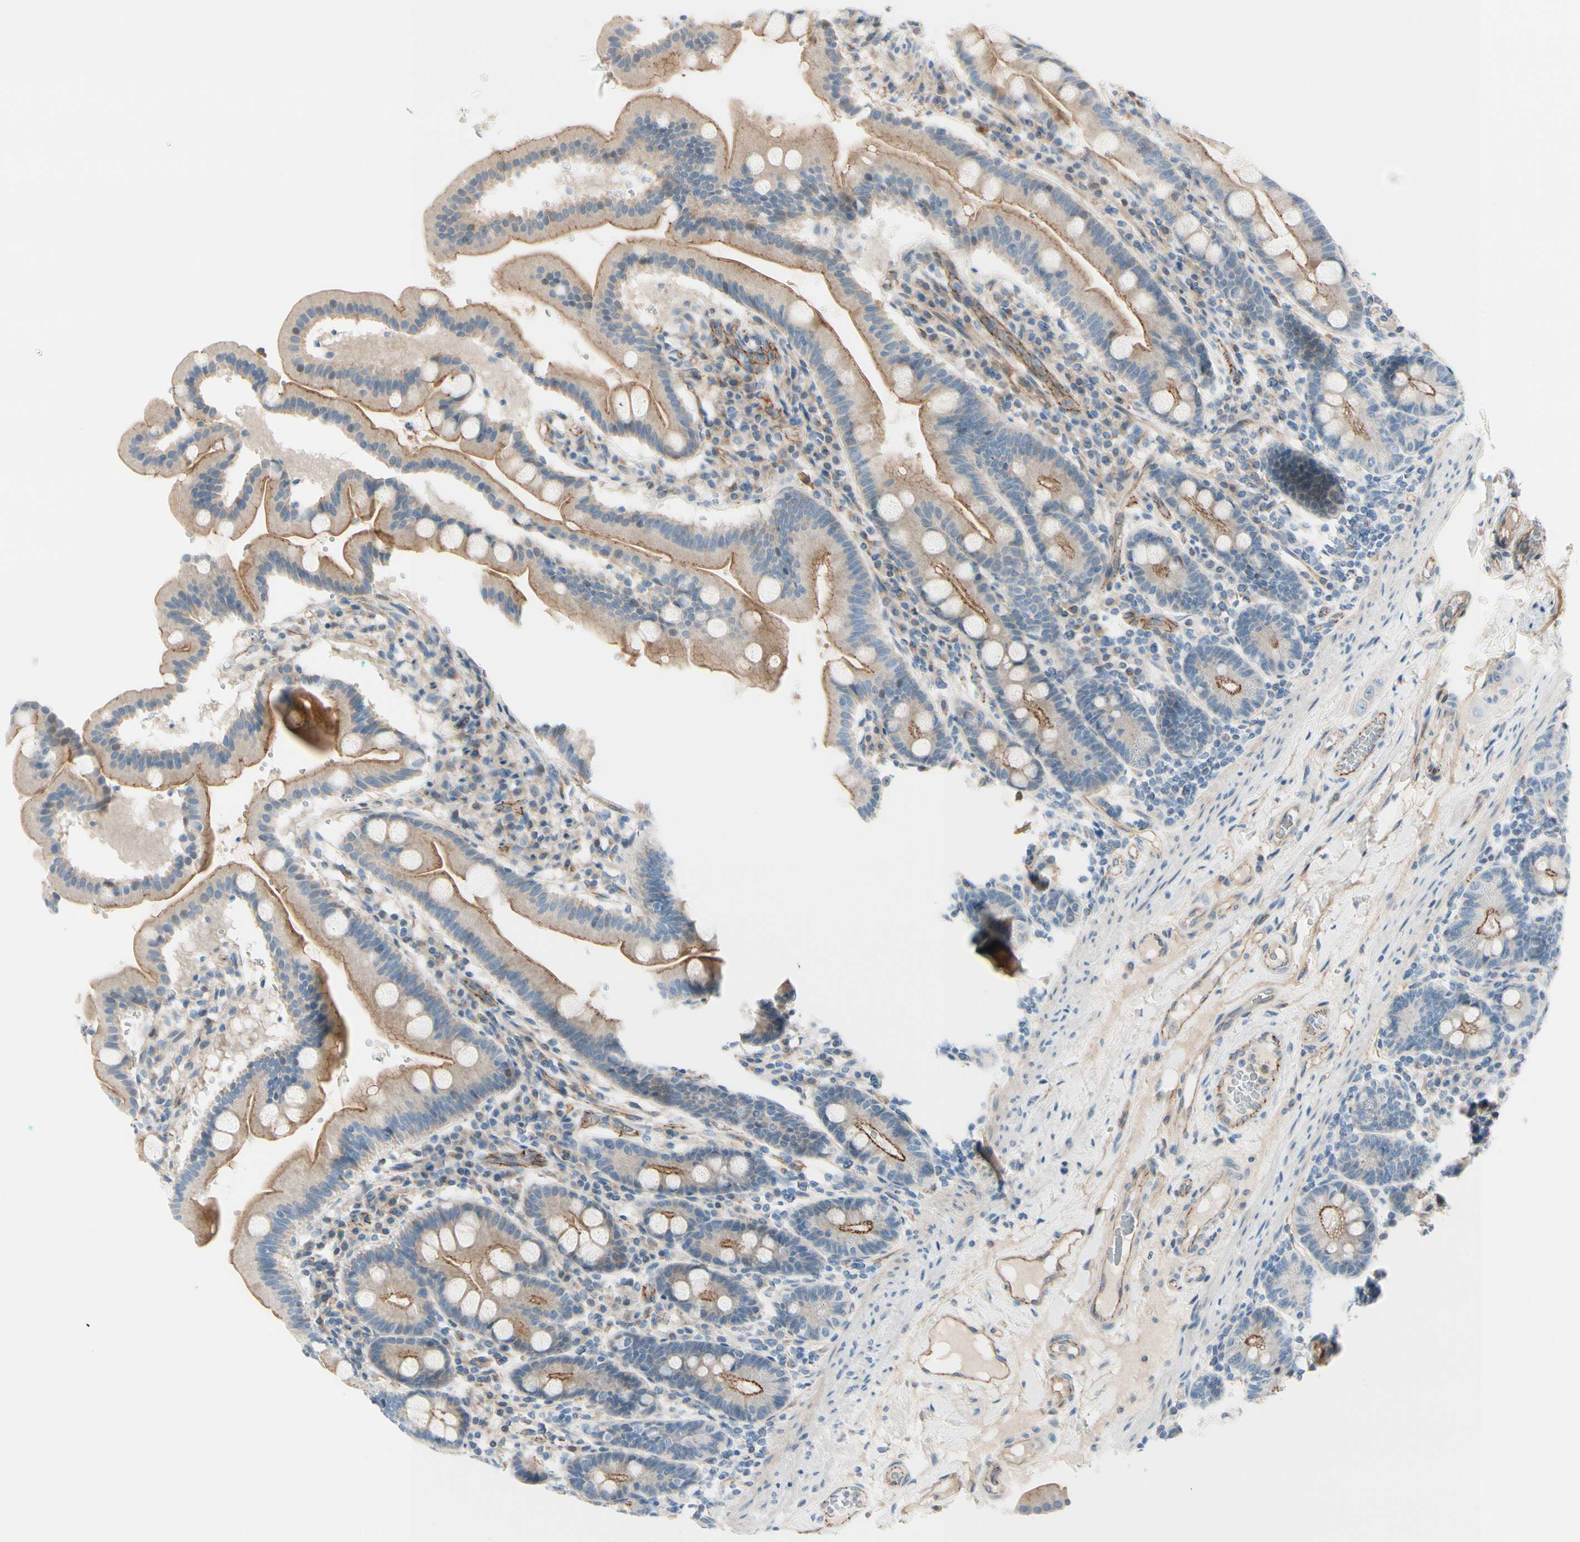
{"staining": {"intensity": "moderate", "quantity": ">75%", "location": "cytoplasmic/membranous"}, "tissue": "duodenum", "cell_type": "Glandular cells", "image_type": "normal", "snomed": [{"axis": "morphology", "description": "Normal tissue, NOS"}, {"axis": "topography", "description": "Duodenum"}], "caption": "Protein analysis of benign duodenum shows moderate cytoplasmic/membranous positivity in approximately >75% of glandular cells. Nuclei are stained in blue.", "gene": "TJP1", "patient": {"sex": "male", "age": 50}}